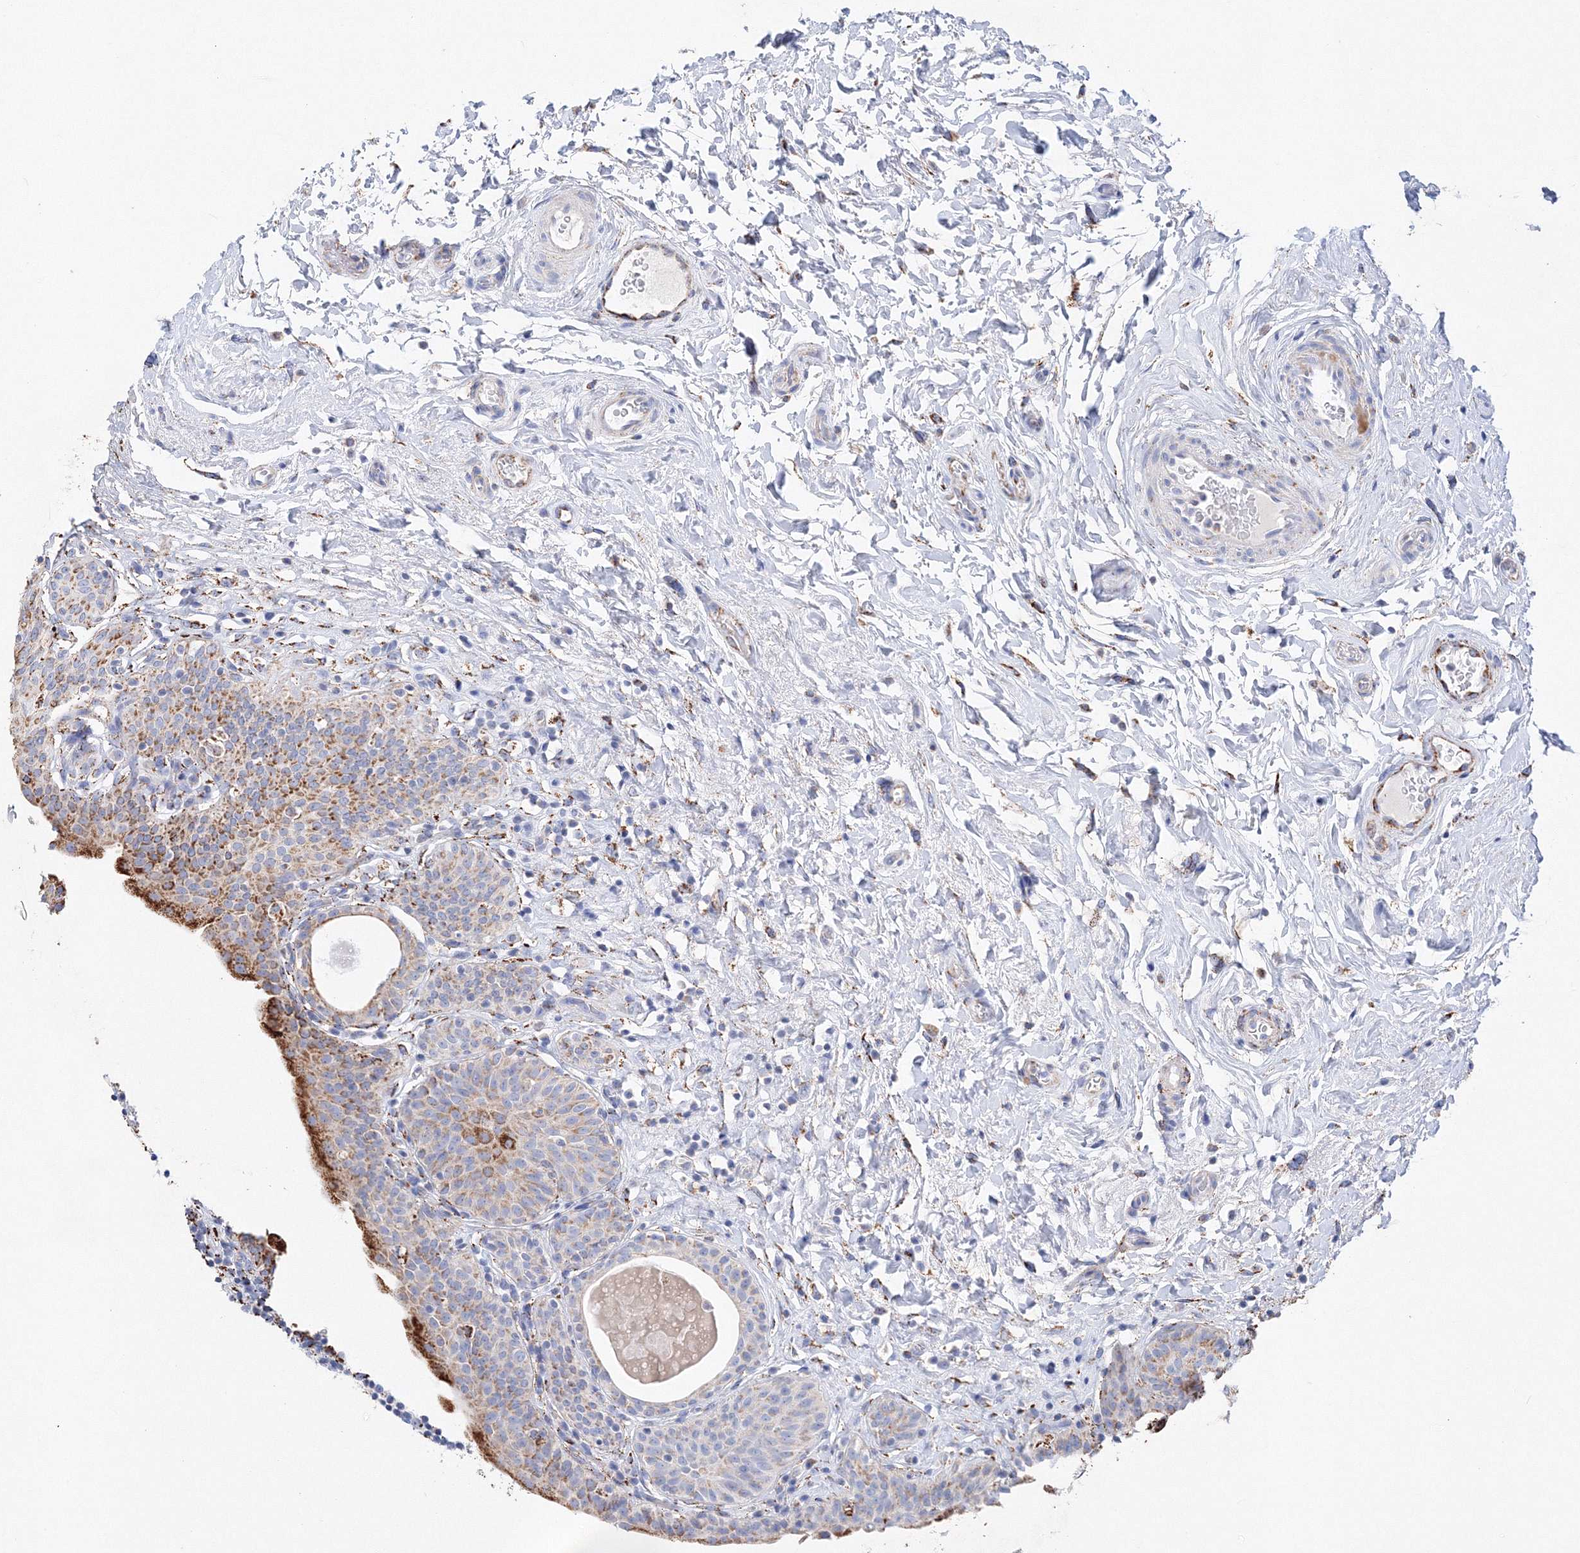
{"staining": {"intensity": "moderate", "quantity": "25%-75%", "location": "cytoplasmic/membranous"}, "tissue": "urinary bladder", "cell_type": "Urothelial cells", "image_type": "normal", "snomed": [{"axis": "morphology", "description": "Normal tissue, NOS"}, {"axis": "topography", "description": "Urinary bladder"}], "caption": "A high-resolution photomicrograph shows immunohistochemistry (IHC) staining of unremarkable urinary bladder, which shows moderate cytoplasmic/membranous staining in approximately 25%-75% of urothelial cells. The staining was performed using DAB to visualize the protein expression in brown, while the nuclei were stained in blue with hematoxylin (Magnification: 20x).", "gene": "MERTK", "patient": {"sex": "male", "age": 83}}